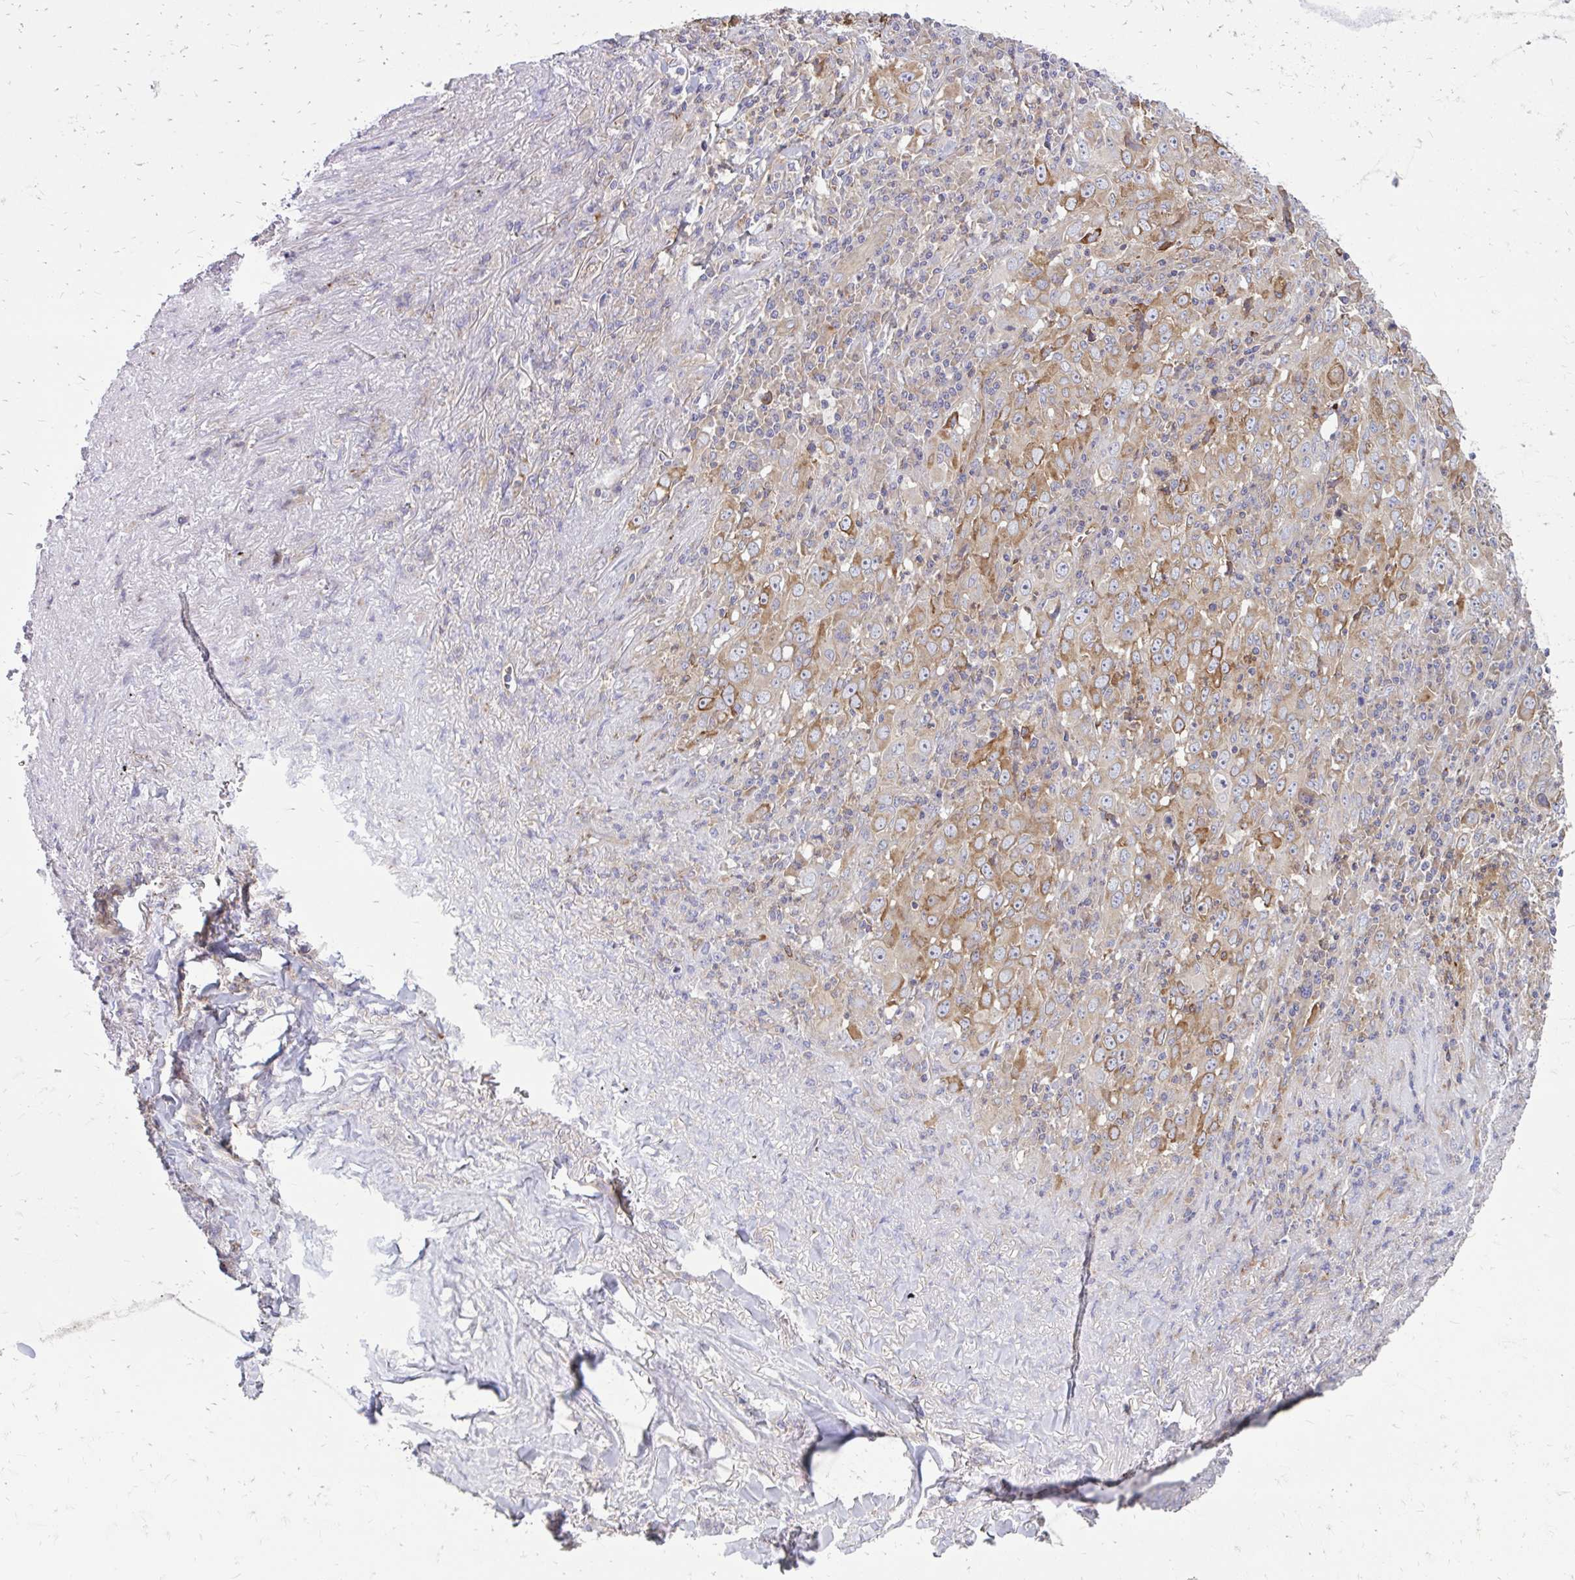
{"staining": {"intensity": "moderate", "quantity": "25%-75%", "location": "cytoplasmic/membranous"}, "tissue": "lung cancer", "cell_type": "Tumor cells", "image_type": "cancer", "snomed": [{"axis": "morphology", "description": "Adenocarcinoma, NOS"}, {"axis": "topography", "description": "Lung"}], "caption": "The histopathology image reveals immunohistochemical staining of lung cancer (adenocarcinoma). There is moderate cytoplasmic/membranous expression is seen in about 25%-75% of tumor cells.", "gene": "ASAP1", "patient": {"sex": "male", "age": 67}}